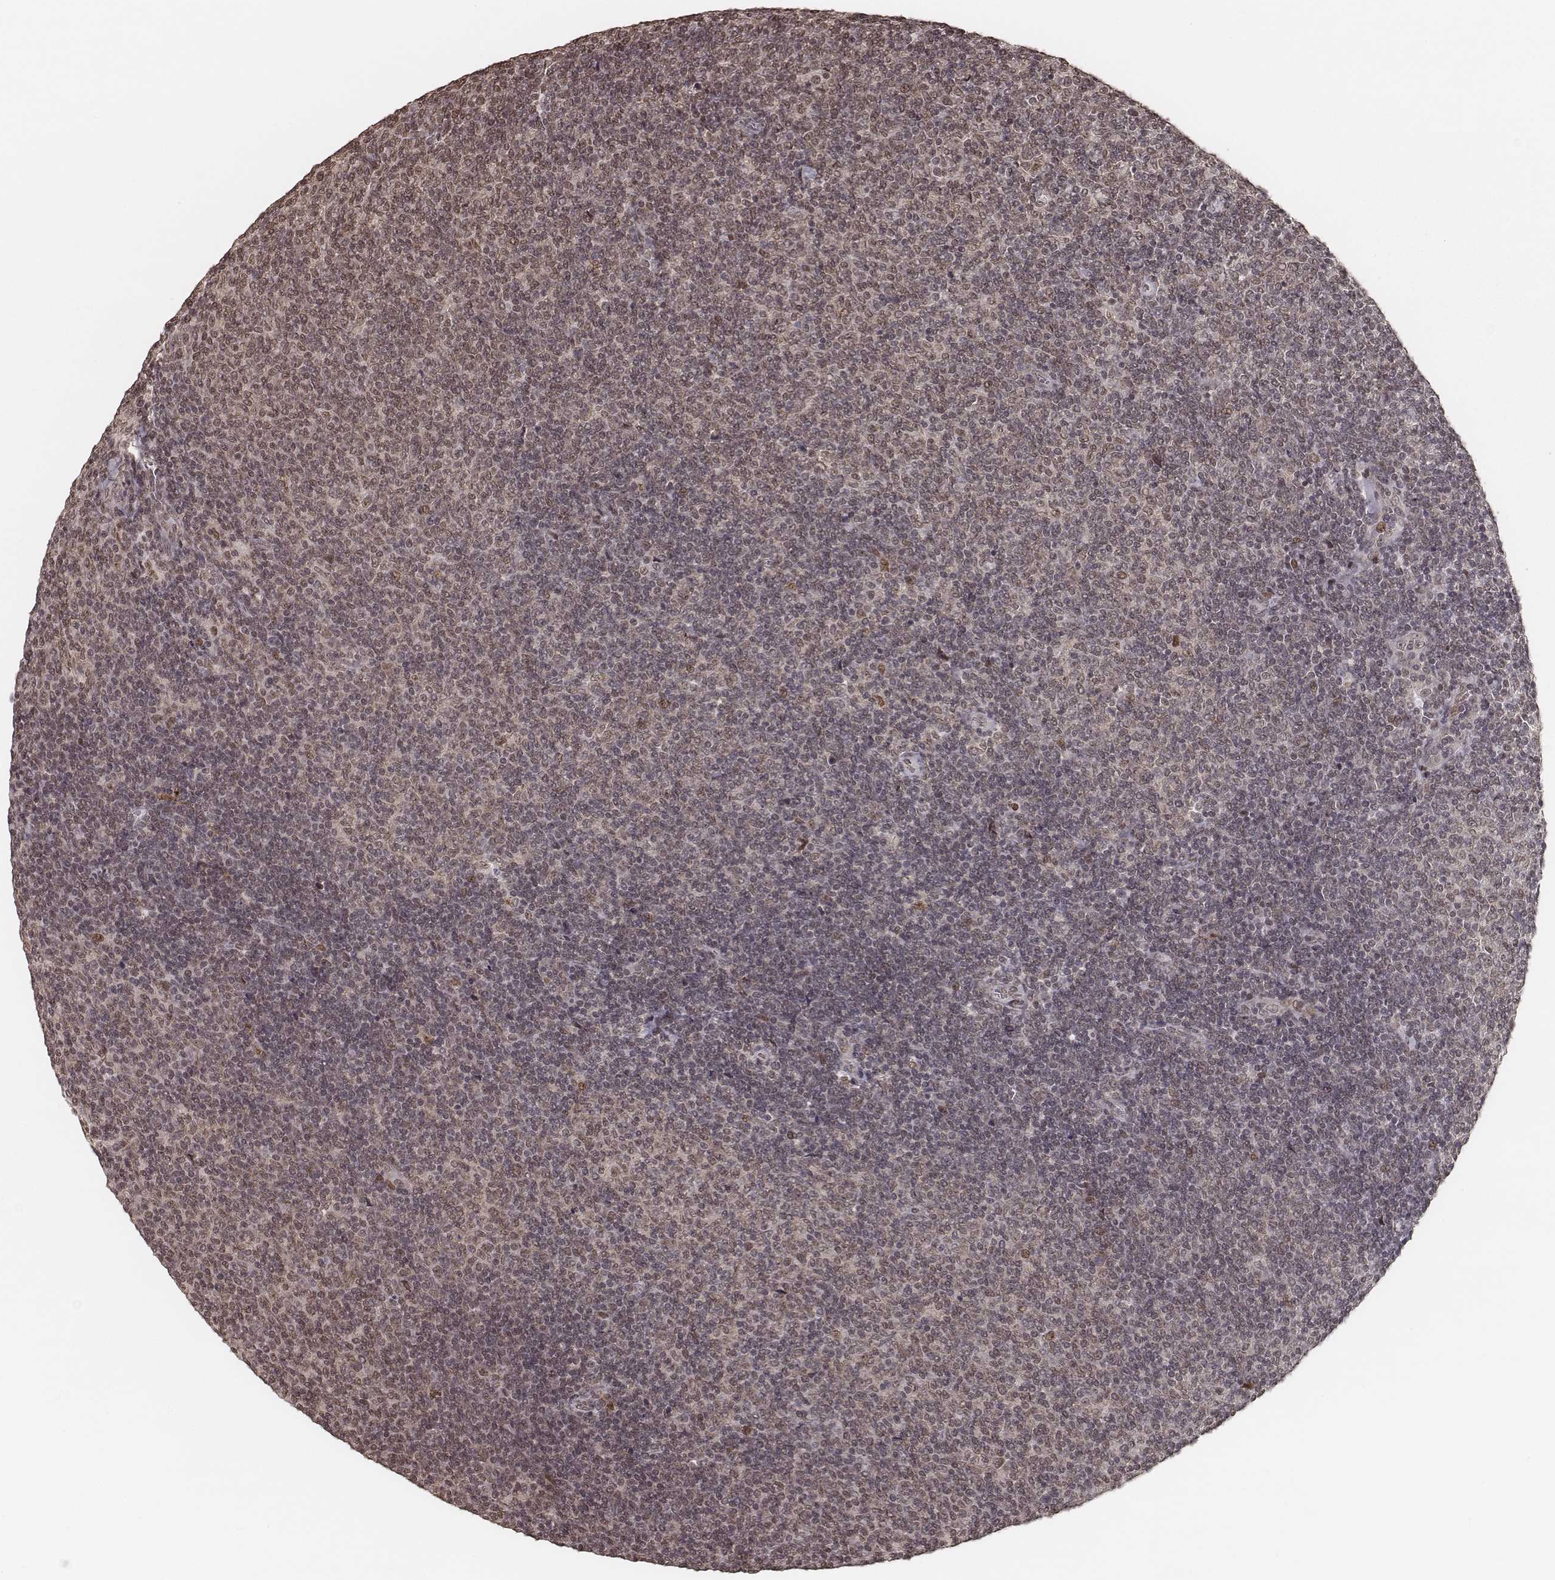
{"staining": {"intensity": "weak", "quantity": ">75%", "location": "nuclear"}, "tissue": "lymphoma", "cell_type": "Tumor cells", "image_type": "cancer", "snomed": [{"axis": "morphology", "description": "Malignant lymphoma, non-Hodgkin's type, Low grade"}, {"axis": "topography", "description": "Lymph node"}], "caption": "This histopathology image demonstrates IHC staining of malignant lymphoma, non-Hodgkin's type (low-grade), with low weak nuclear staining in about >75% of tumor cells.", "gene": "HMGA2", "patient": {"sex": "male", "age": 52}}